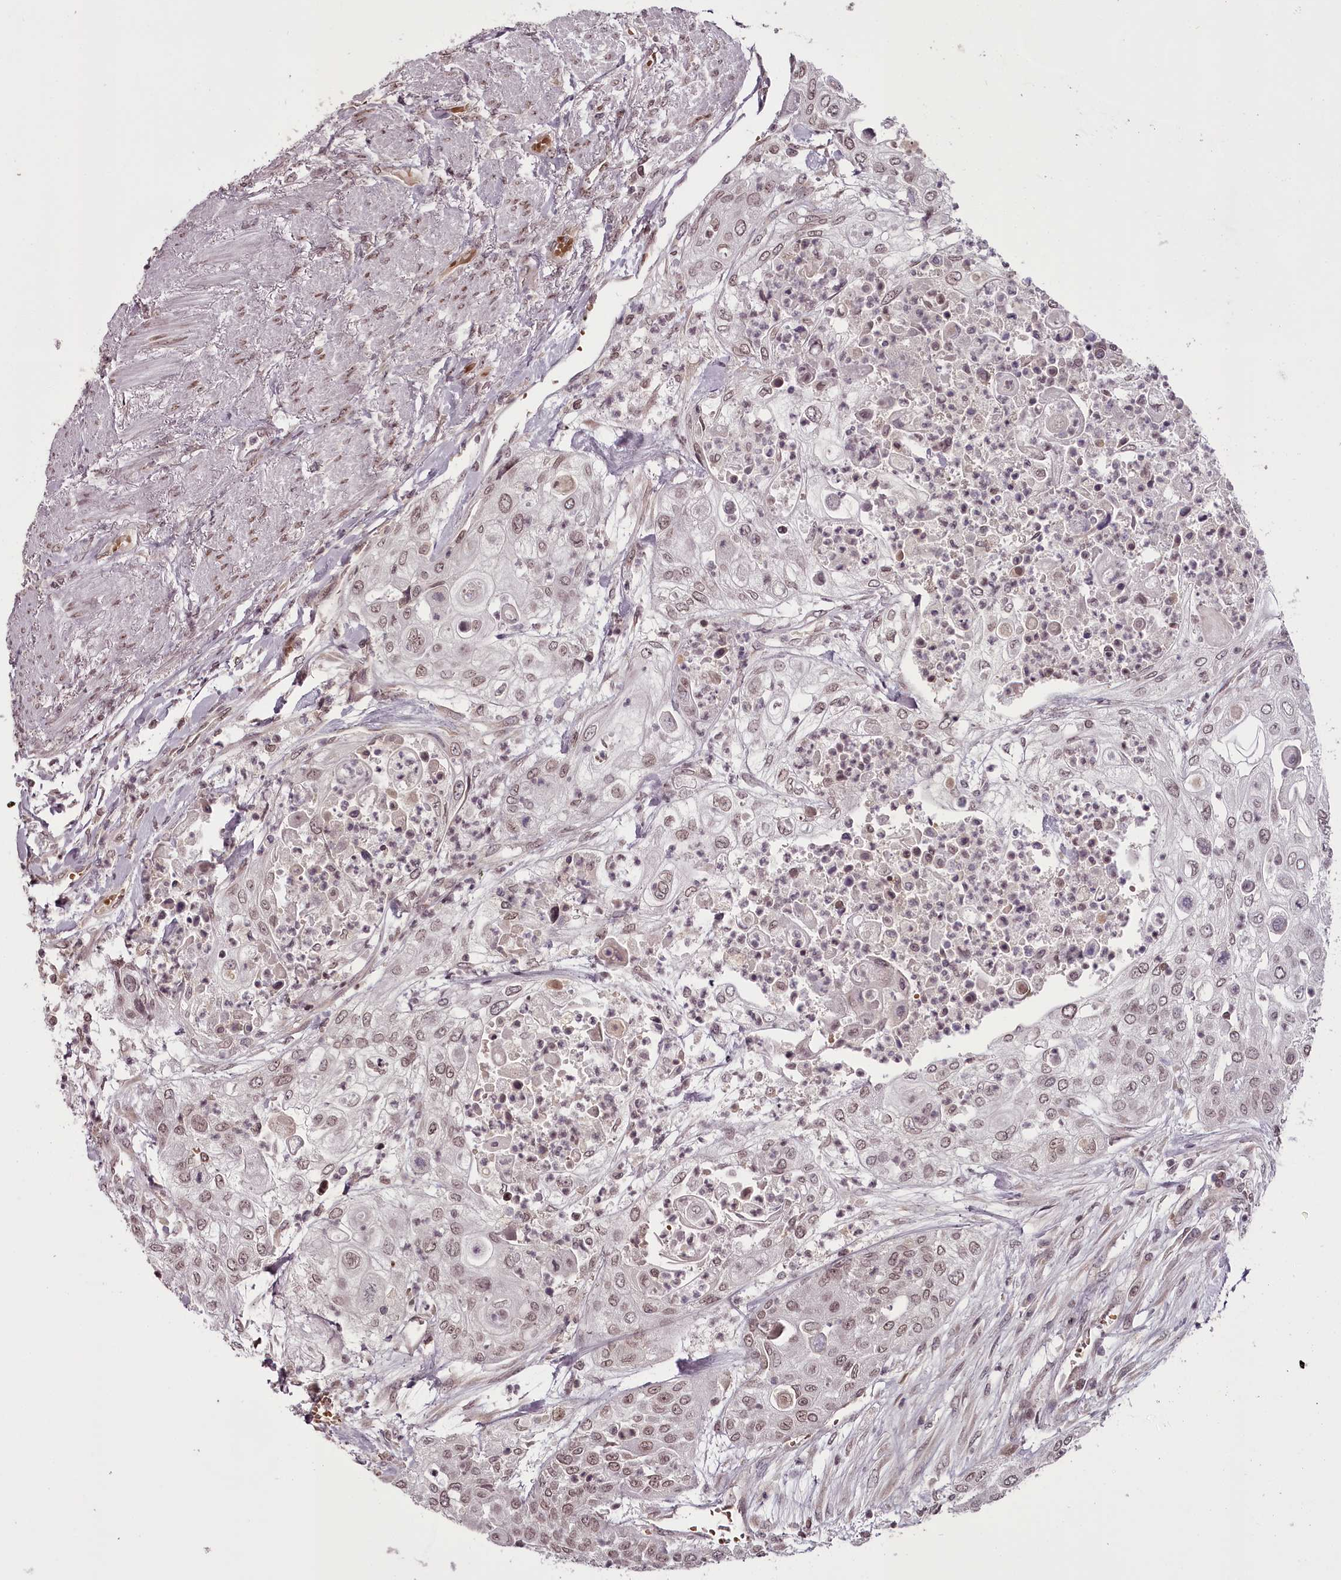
{"staining": {"intensity": "weak", "quantity": ">75%", "location": "nuclear"}, "tissue": "urothelial cancer", "cell_type": "Tumor cells", "image_type": "cancer", "snomed": [{"axis": "morphology", "description": "Urothelial carcinoma, High grade"}, {"axis": "topography", "description": "Urinary bladder"}], "caption": "Immunohistochemistry (IHC) image of neoplastic tissue: human urothelial carcinoma (high-grade) stained using immunohistochemistry shows low levels of weak protein expression localized specifically in the nuclear of tumor cells, appearing as a nuclear brown color.", "gene": "THYN1", "patient": {"sex": "female", "age": 79}}